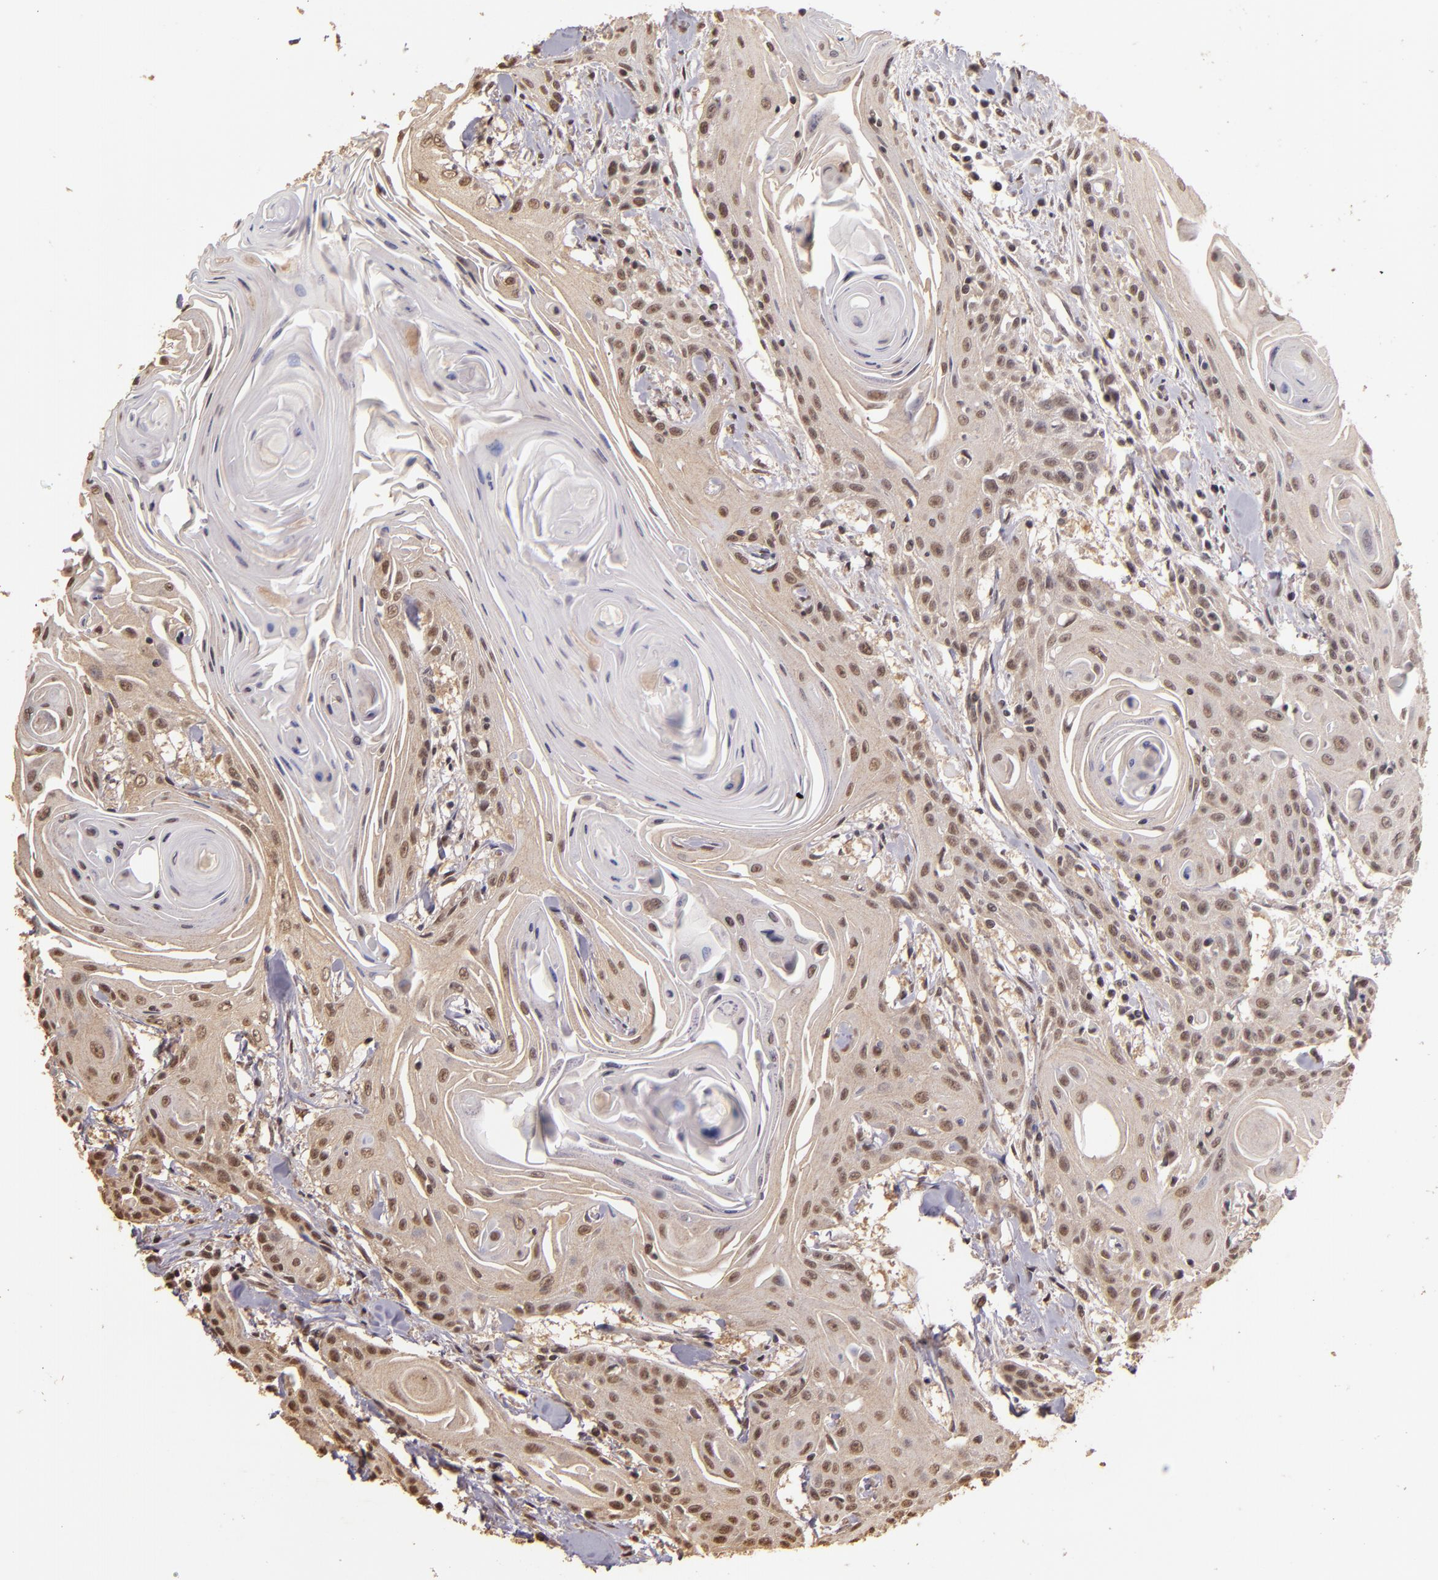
{"staining": {"intensity": "weak", "quantity": ">75%", "location": "cytoplasmic/membranous,nuclear"}, "tissue": "head and neck cancer", "cell_type": "Tumor cells", "image_type": "cancer", "snomed": [{"axis": "morphology", "description": "Squamous cell carcinoma, NOS"}, {"axis": "morphology", "description": "Squamous cell carcinoma, metastatic, NOS"}, {"axis": "topography", "description": "Lymph node"}, {"axis": "topography", "description": "Salivary gland"}, {"axis": "topography", "description": "Head-Neck"}], "caption": "High-magnification brightfield microscopy of metastatic squamous cell carcinoma (head and neck) stained with DAB (brown) and counterstained with hematoxylin (blue). tumor cells exhibit weak cytoplasmic/membranous and nuclear staining is identified in about>75% of cells.", "gene": "CUL1", "patient": {"sex": "female", "age": 74}}